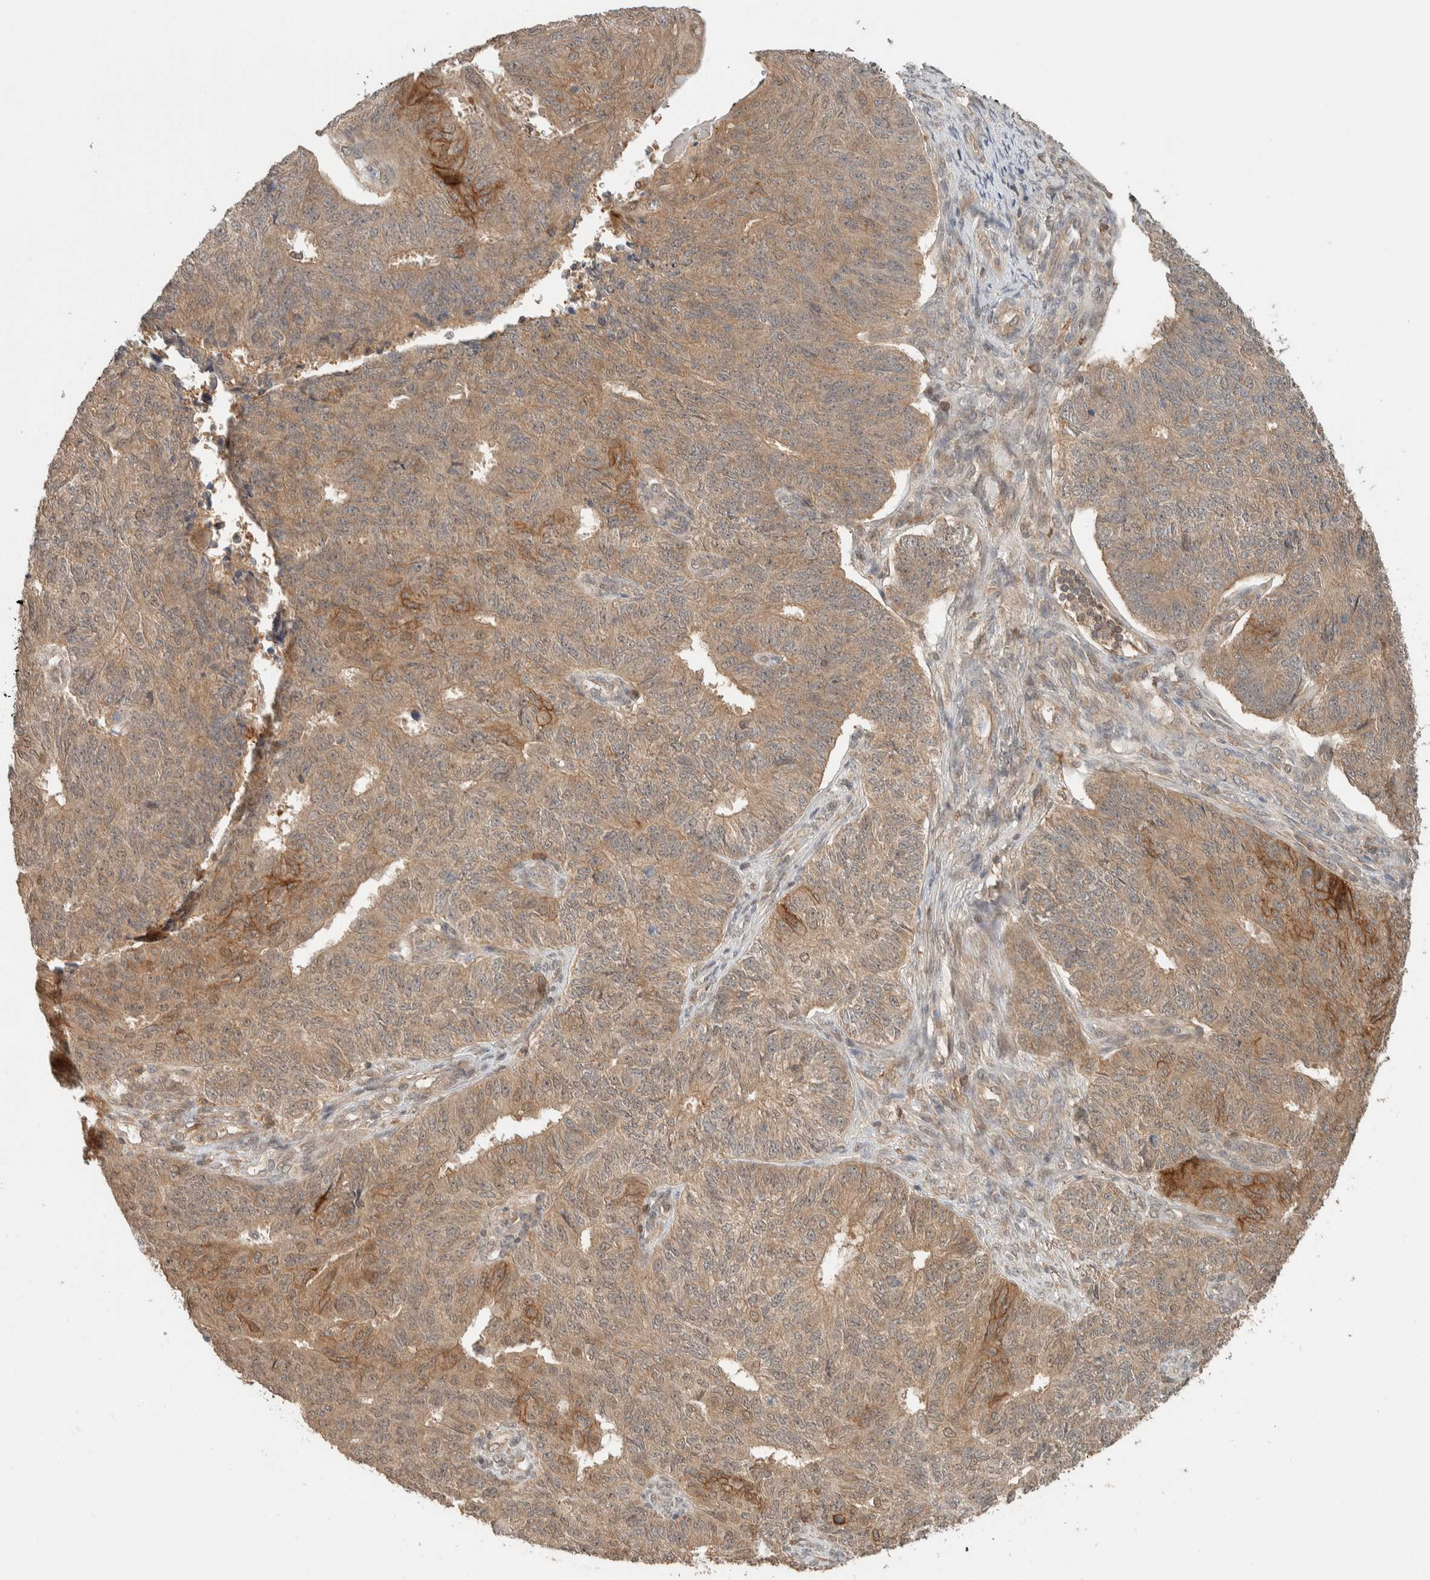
{"staining": {"intensity": "moderate", "quantity": ">75%", "location": "cytoplasmic/membranous,nuclear"}, "tissue": "endometrial cancer", "cell_type": "Tumor cells", "image_type": "cancer", "snomed": [{"axis": "morphology", "description": "Adenocarcinoma, NOS"}, {"axis": "topography", "description": "Endometrium"}], "caption": "An image of human adenocarcinoma (endometrial) stained for a protein displays moderate cytoplasmic/membranous and nuclear brown staining in tumor cells.", "gene": "ZNF567", "patient": {"sex": "female", "age": 32}}